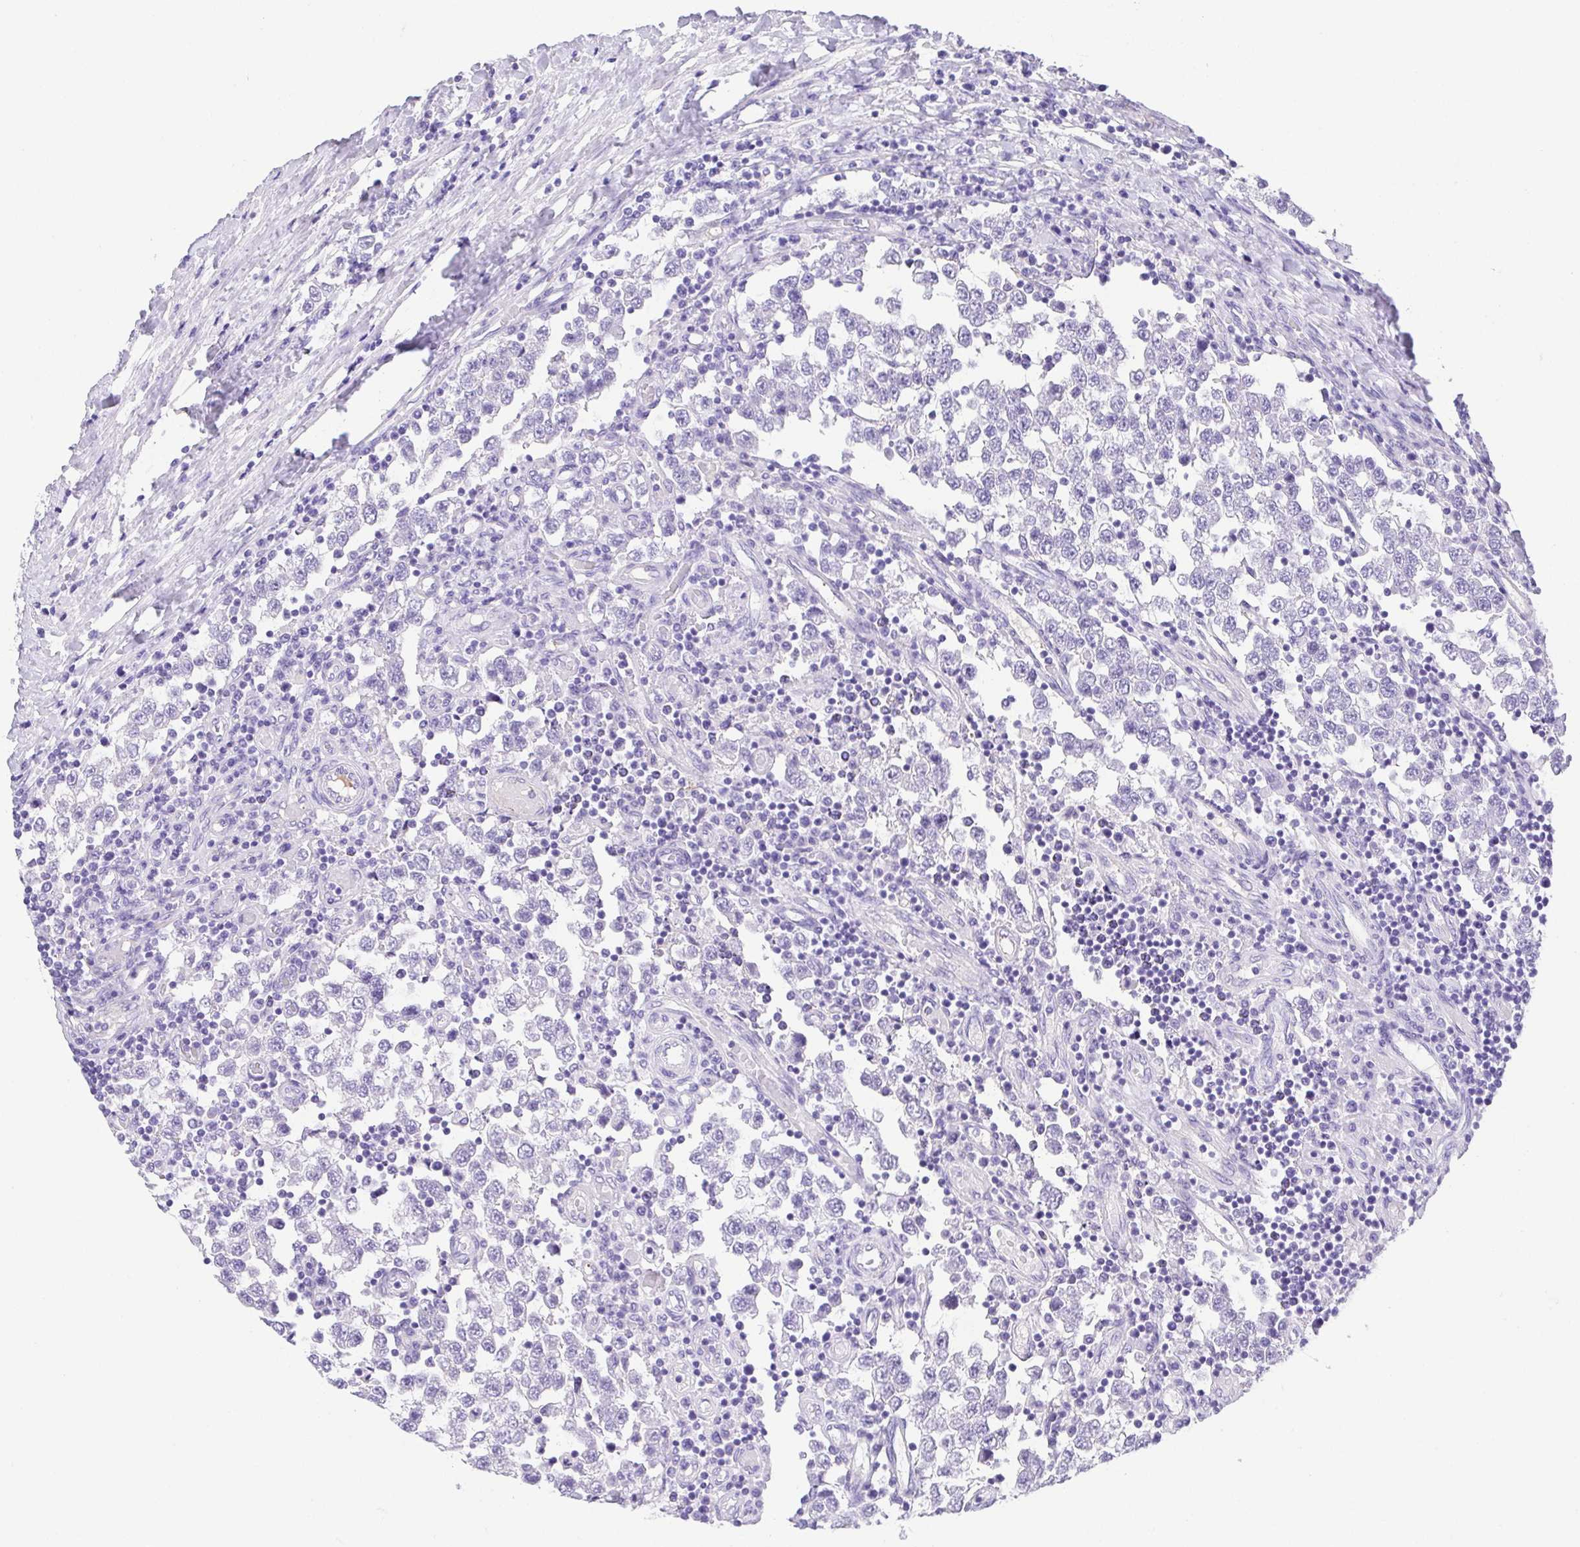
{"staining": {"intensity": "negative", "quantity": "none", "location": "none"}, "tissue": "testis cancer", "cell_type": "Tumor cells", "image_type": "cancer", "snomed": [{"axis": "morphology", "description": "Seminoma, NOS"}, {"axis": "topography", "description": "Testis"}], "caption": "Immunohistochemistry (IHC) histopathology image of neoplastic tissue: human testis cancer stained with DAB shows no significant protein staining in tumor cells.", "gene": "SPATA4", "patient": {"sex": "male", "age": 34}}